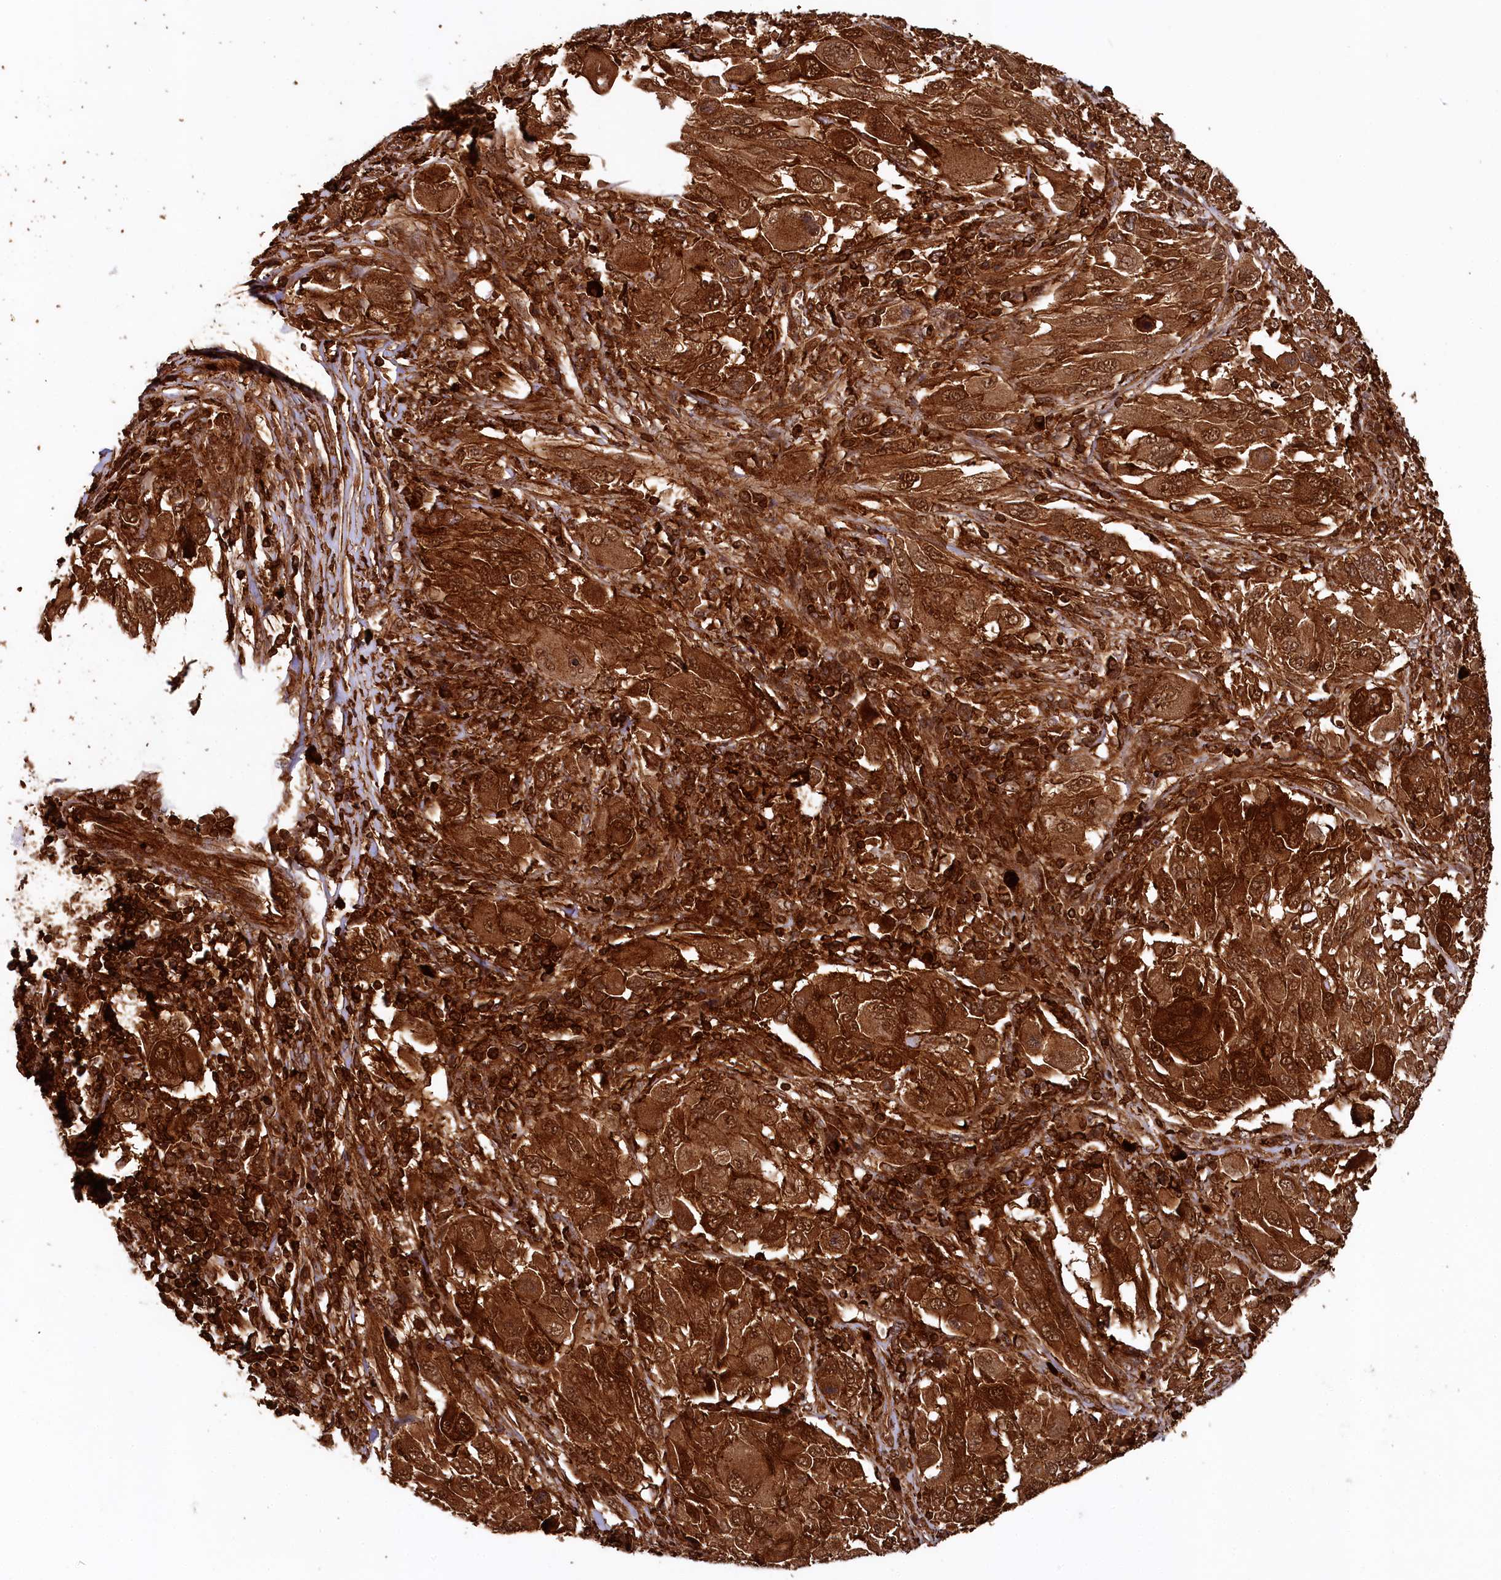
{"staining": {"intensity": "strong", "quantity": ">75%", "location": "cytoplasmic/membranous,nuclear"}, "tissue": "melanoma", "cell_type": "Tumor cells", "image_type": "cancer", "snomed": [{"axis": "morphology", "description": "Malignant melanoma, NOS"}, {"axis": "topography", "description": "Skin"}], "caption": "Tumor cells exhibit strong cytoplasmic/membranous and nuclear staining in approximately >75% of cells in malignant melanoma. (DAB (3,3'-diaminobenzidine) IHC with brightfield microscopy, high magnification).", "gene": "STUB1", "patient": {"sex": "female", "age": 91}}